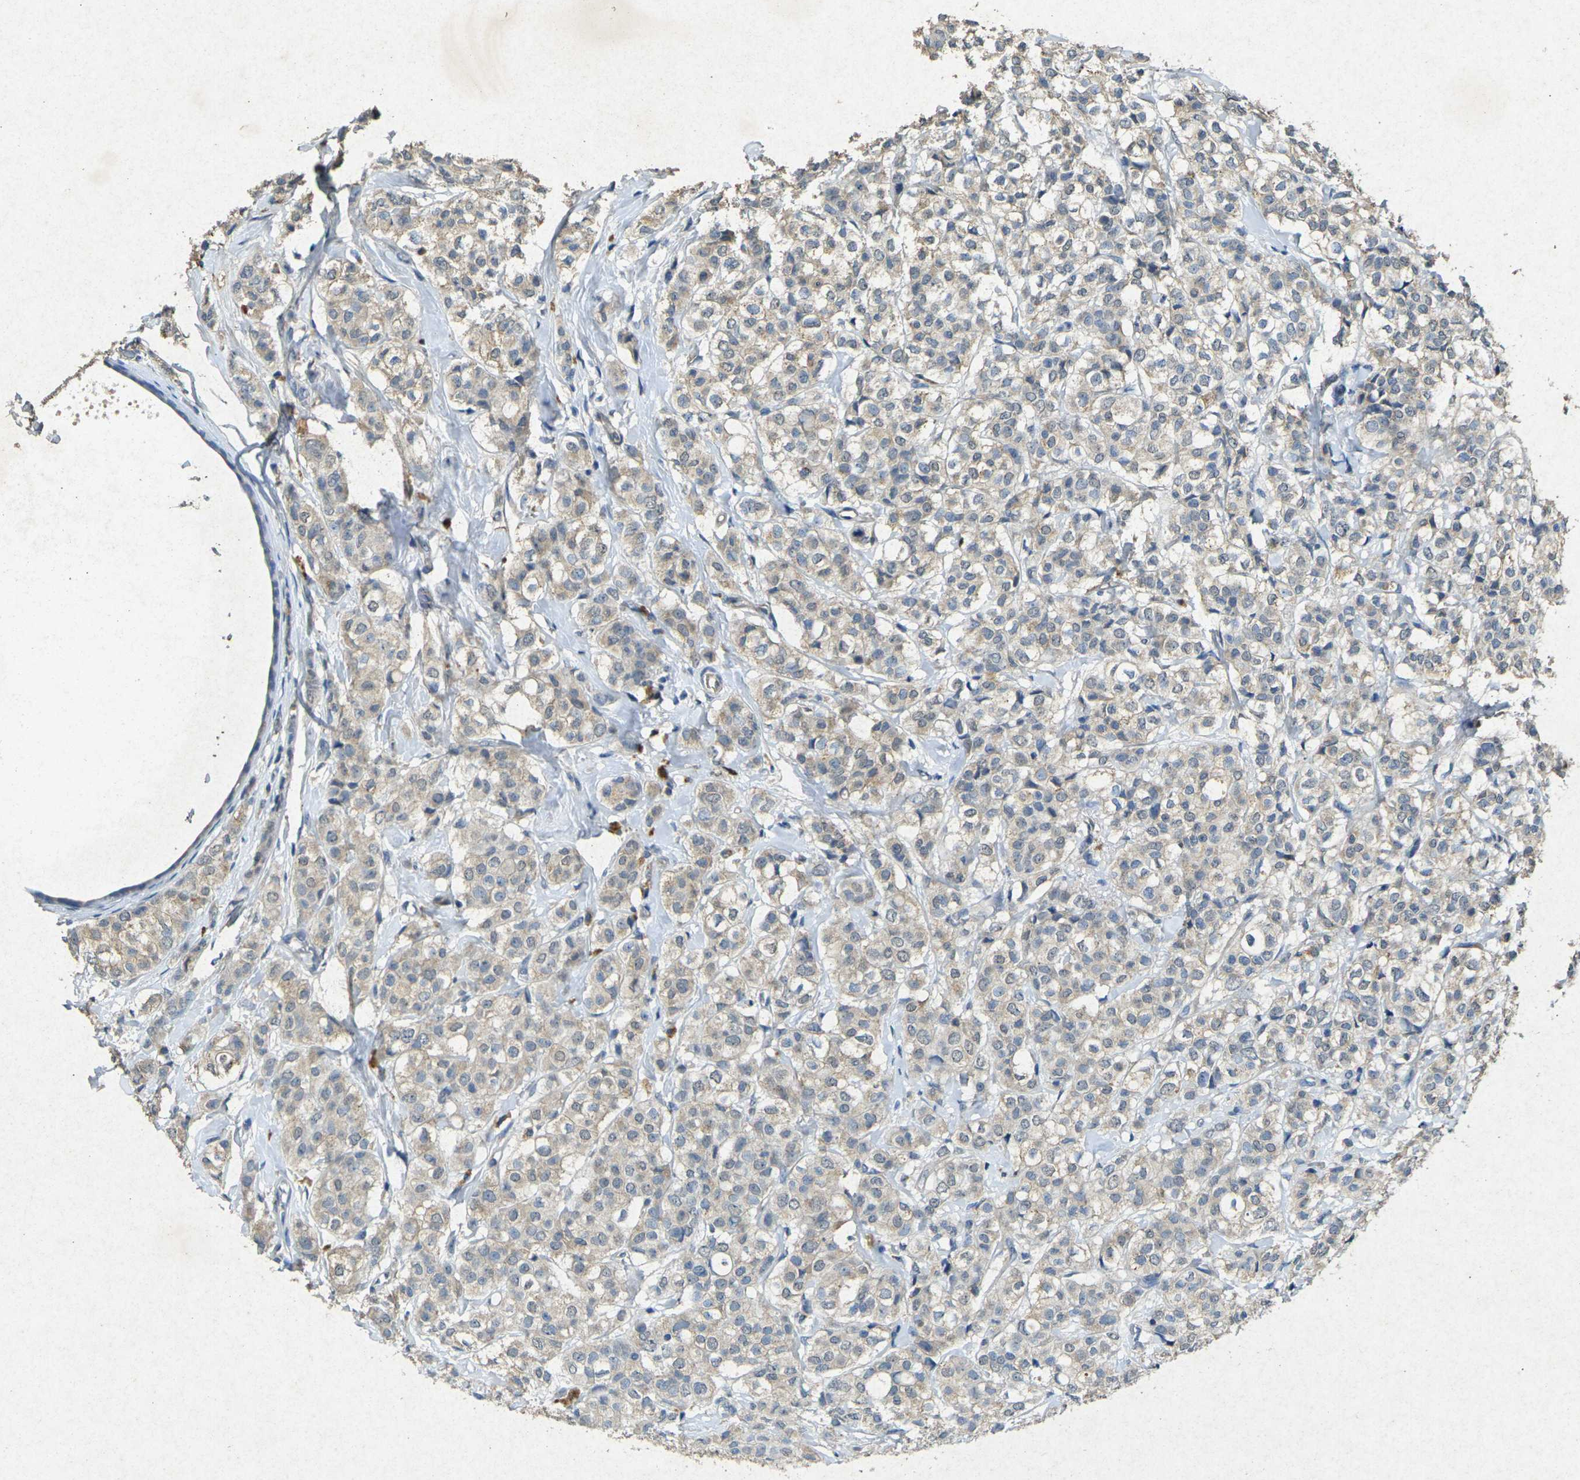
{"staining": {"intensity": "weak", "quantity": ">75%", "location": "cytoplasmic/membranous"}, "tissue": "breast cancer", "cell_type": "Tumor cells", "image_type": "cancer", "snomed": [{"axis": "morphology", "description": "Lobular carcinoma"}, {"axis": "topography", "description": "Breast"}], "caption": "Immunohistochemical staining of human breast lobular carcinoma shows weak cytoplasmic/membranous protein expression in approximately >75% of tumor cells.", "gene": "RGMA", "patient": {"sex": "female", "age": 60}}